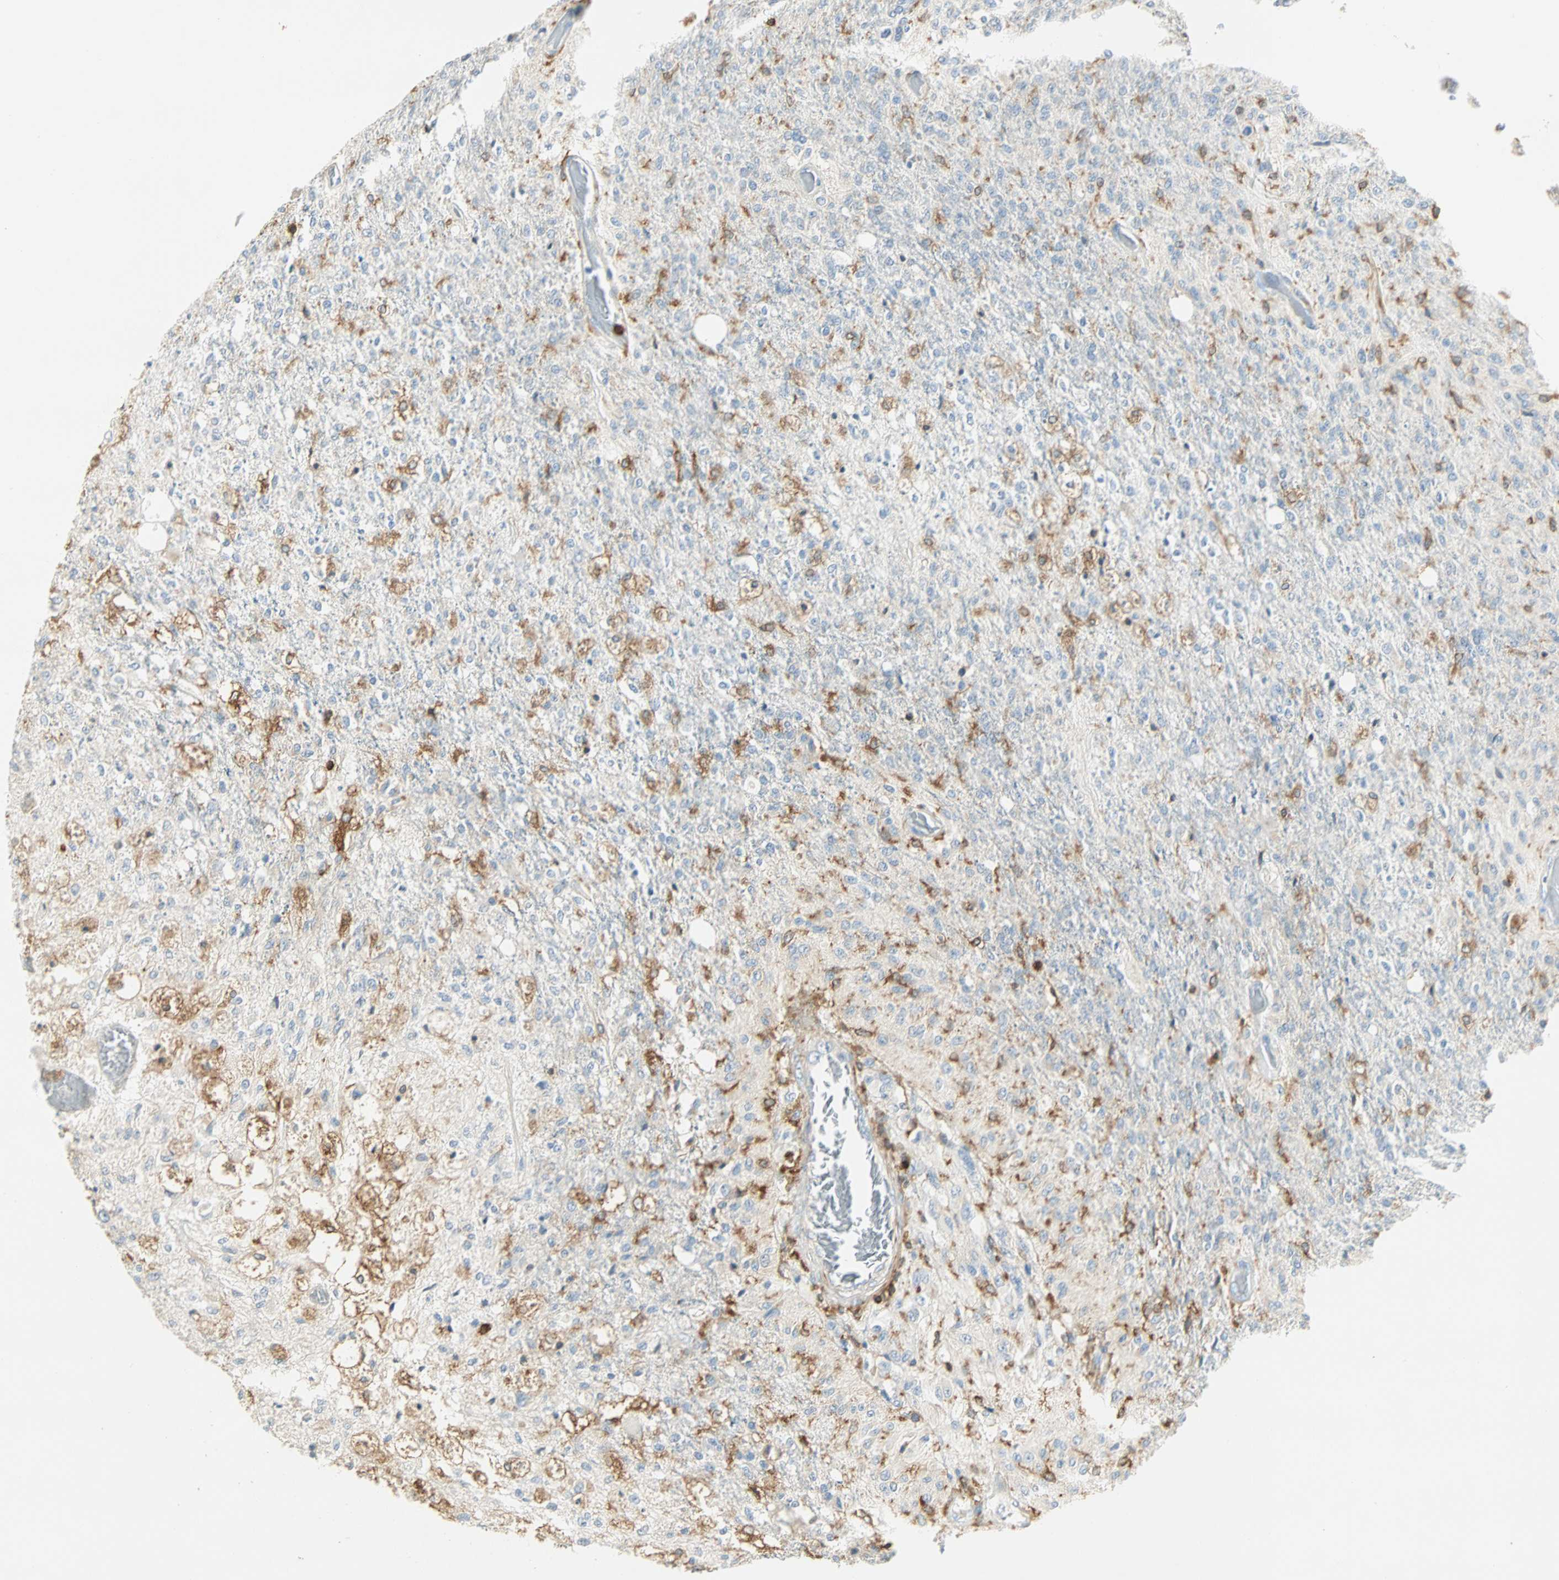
{"staining": {"intensity": "negative", "quantity": "none", "location": "none"}, "tissue": "glioma", "cell_type": "Tumor cells", "image_type": "cancer", "snomed": [{"axis": "morphology", "description": "Normal tissue, NOS"}, {"axis": "morphology", "description": "Glioma, malignant, High grade"}, {"axis": "topography", "description": "Cerebral cortex"}], "caption": "This is an immunohistochemistry (IHC) photomicrograph of human malignant glioma (high-grade). There is no expression in tumor cells.", "gene": "FMNL1", "patient": {"sex": "male", "age": 77}}